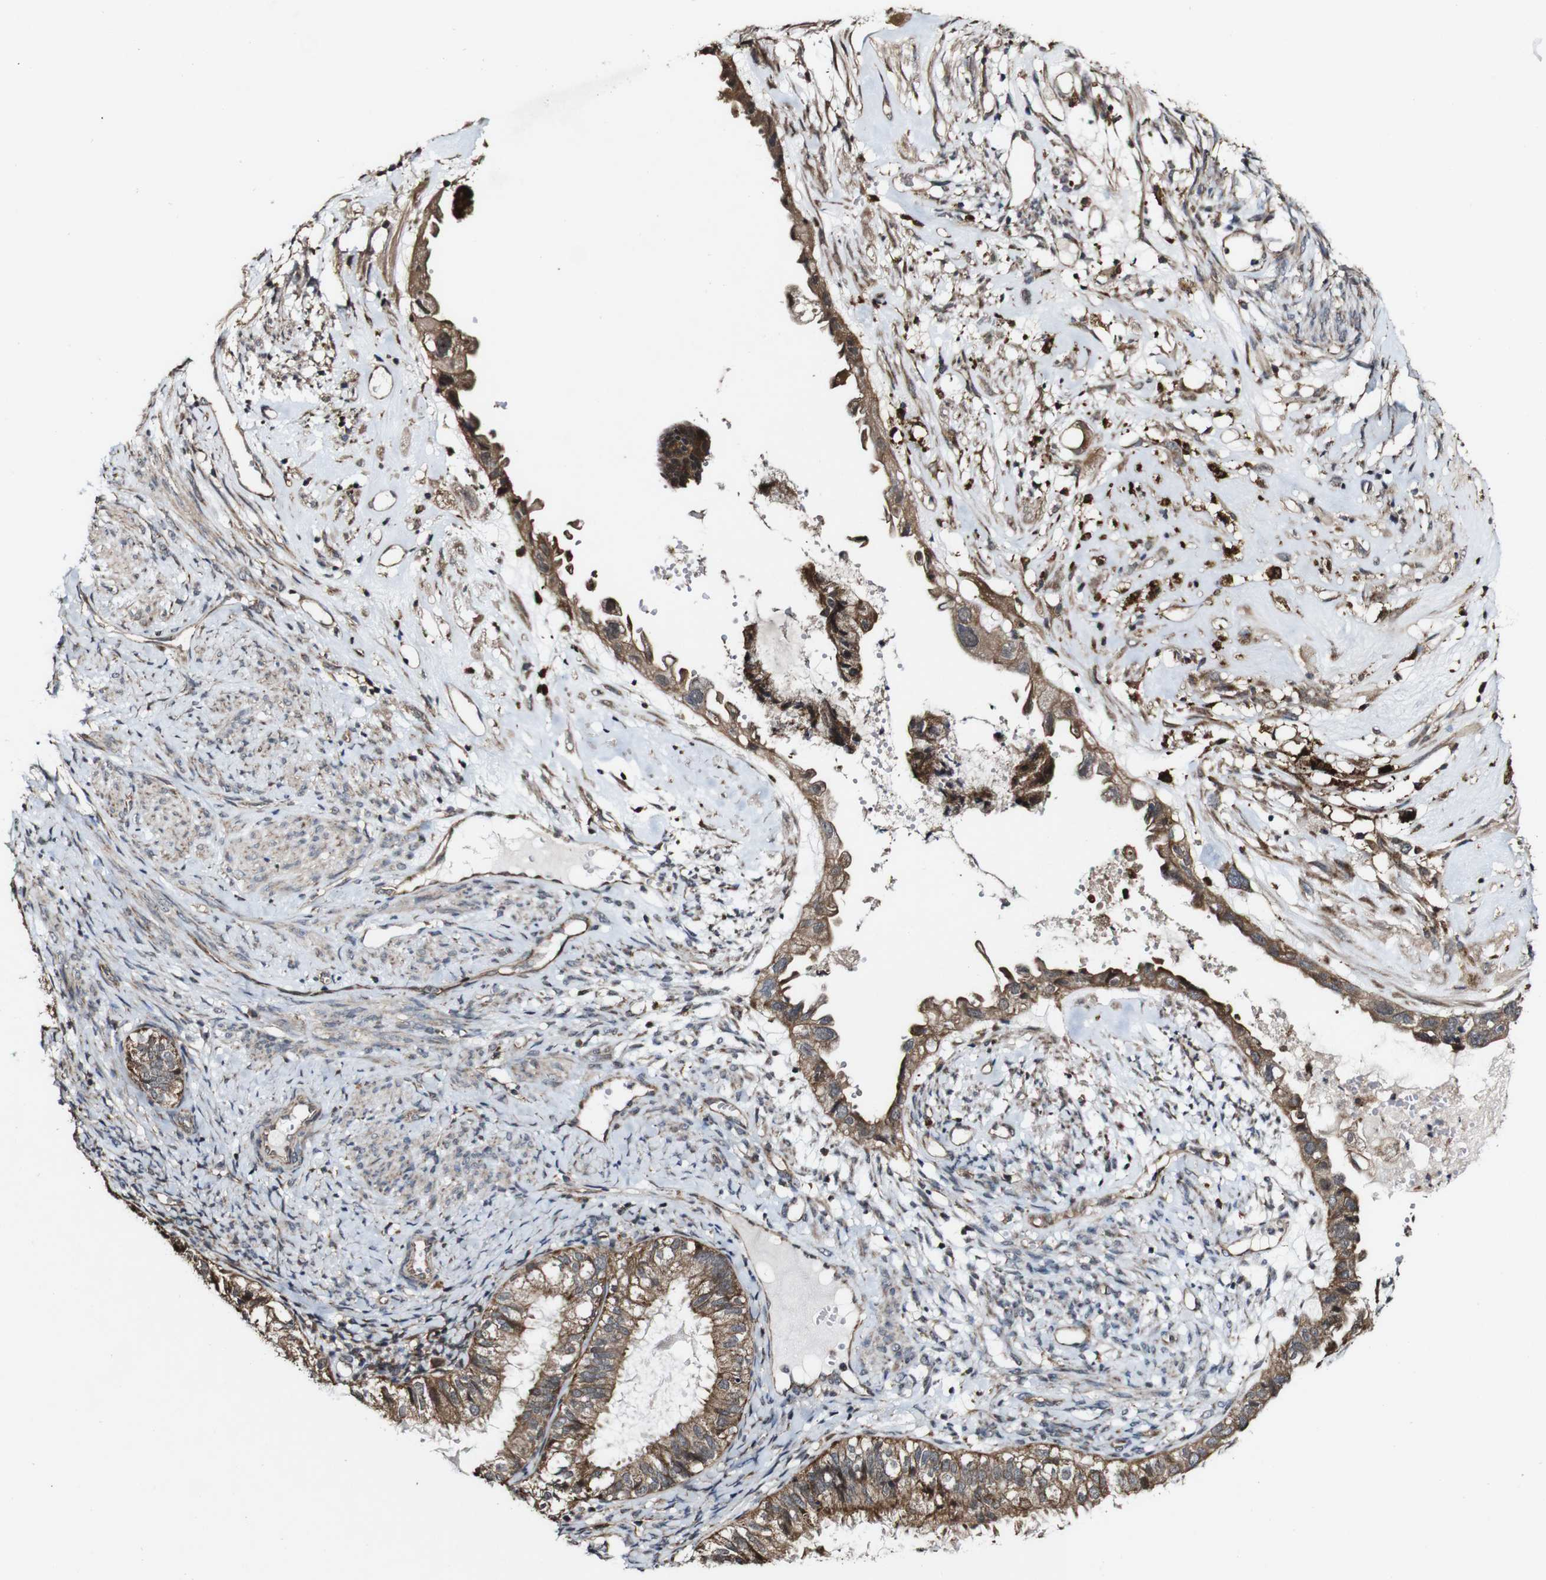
{"staining": {"intensity": "moderate", "quantity": ">75%", "location": "cytoplasmic/membranous"}, "tissue": "cervical cancer", "cell_type": "Tumor cells", "image_type": "cancer", "snomed": [{"axis": "morphology", "description": "Normal tissue, NOS"}, {"axis": "morphology", "description": "Adenocarcinoma, NOS"}, {"axis": "topography", "description": "Cervix"}, {"axis": "topography", "description": "Endometrium"}], "caption": "Immunohistochemical staining of cervical cancer reveals moderate cytoplasmic/membranous protein staining in approximately >75% of tumor cells. The protein is stained brown, and the nuclei are stained in blue (DAB (3,3'-diaminobenzidine) IHC with brightfield microscopy, high magnification).", "gene": "BTN3A3", "patient": {"sex": "female", "age": 86}}